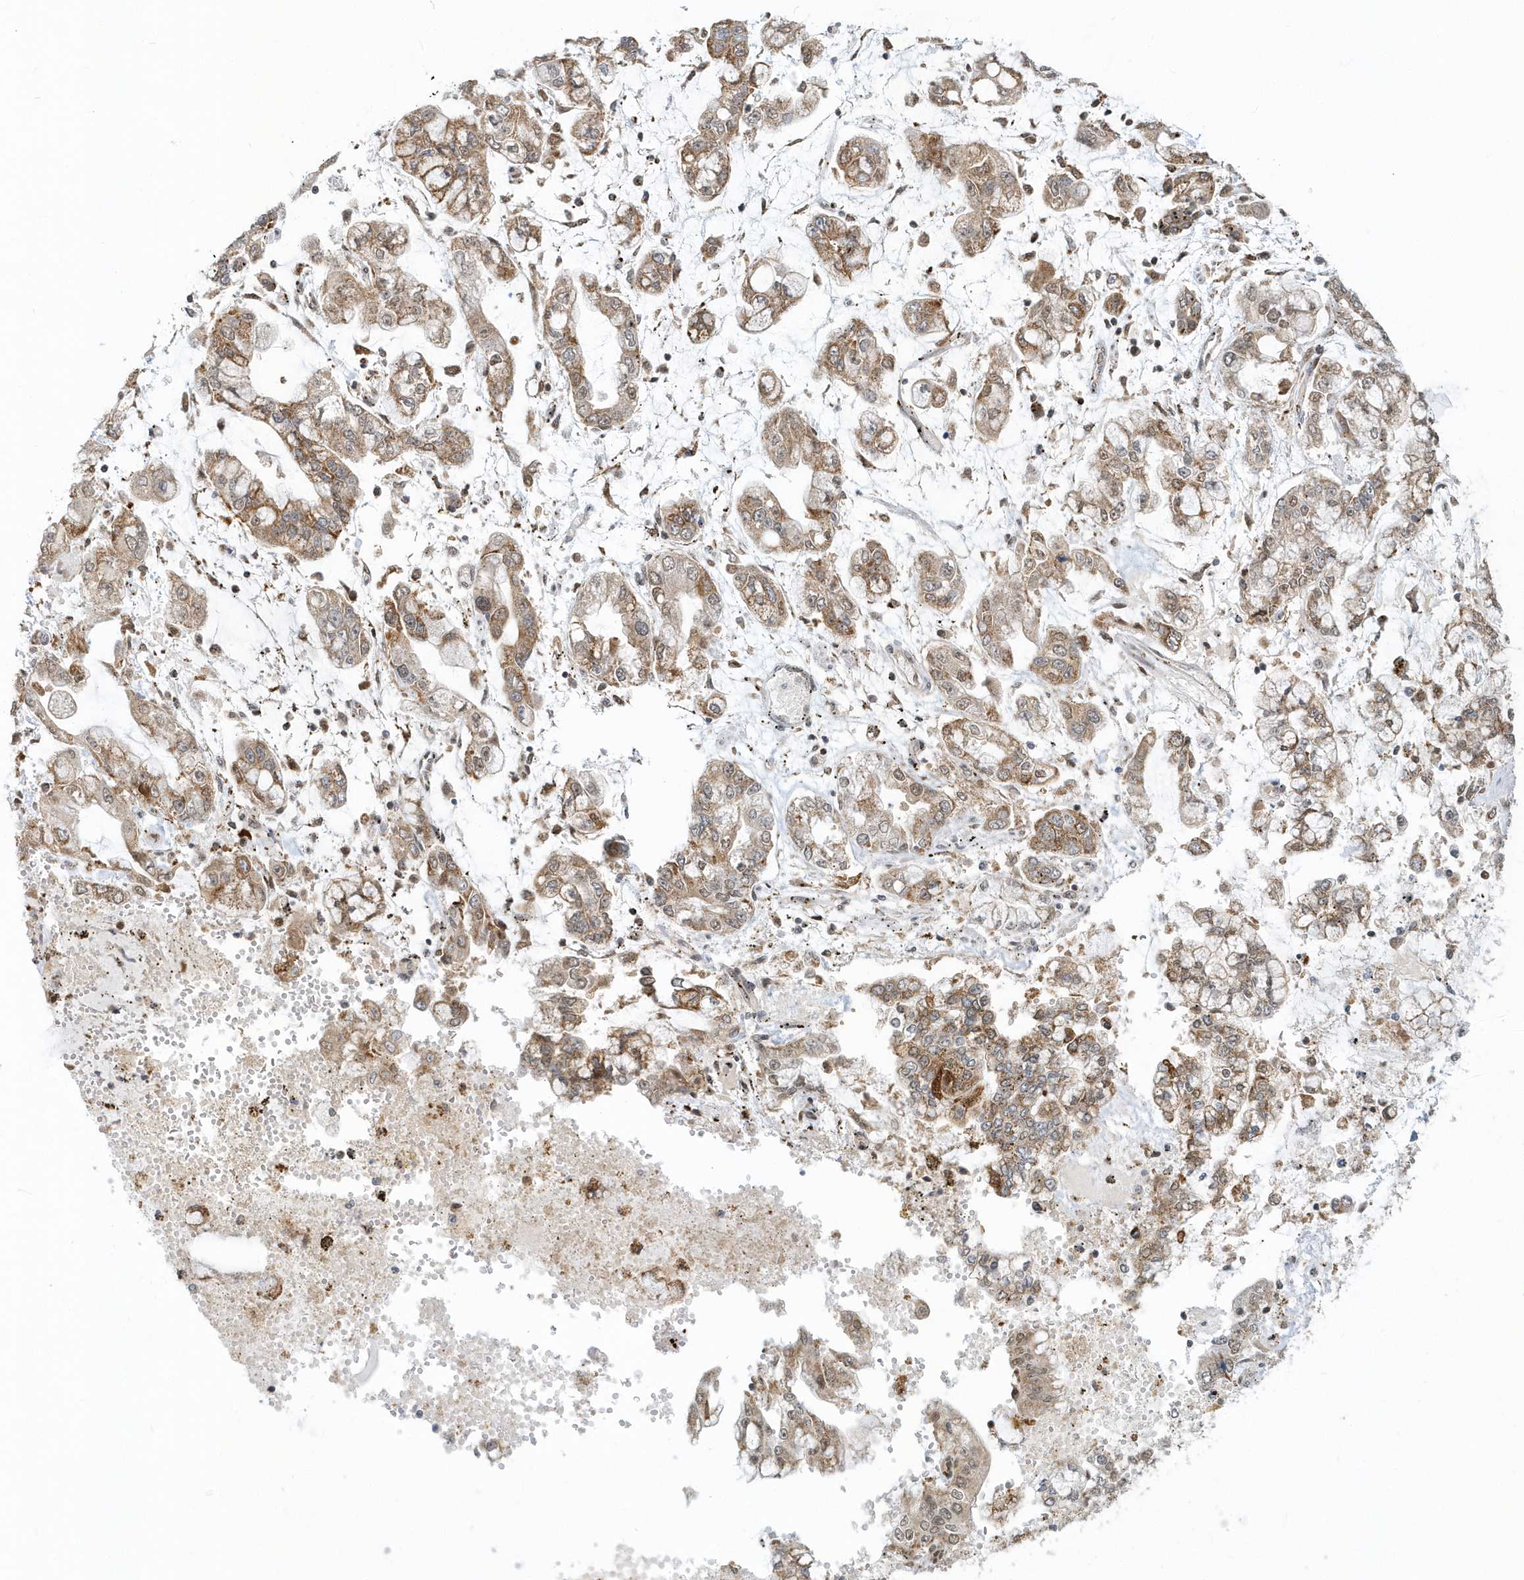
{"staining": {"intensity": "moderate", "quantity": "25%-75%", "location": "cytoplasmic/membranous"}, "tissue": "stomach cancer", "cell_type": "Tumor cells", "image_type": "cancer", "snomed": [{"axis": "morphology", "description": "Normal tissue, NOS"}, {"axis": "morphology", "description": "Adenocarcinoma, NOS"}, {"axis": "topography", "description": "Stomach, upper"}, {"axis": "topography", "description": "Stomach"}], "caption": "A histopathology image of human adenocarcinoma (stomach) stained for a protein exhibits moderate cytoplasmic/membranous brown staining in tumor cells. Ihc stains the protein of interest in brown and the nuclei are stained blue.", "gene": "PSMD6", "patient": {"sex": "male", "age": 76}}